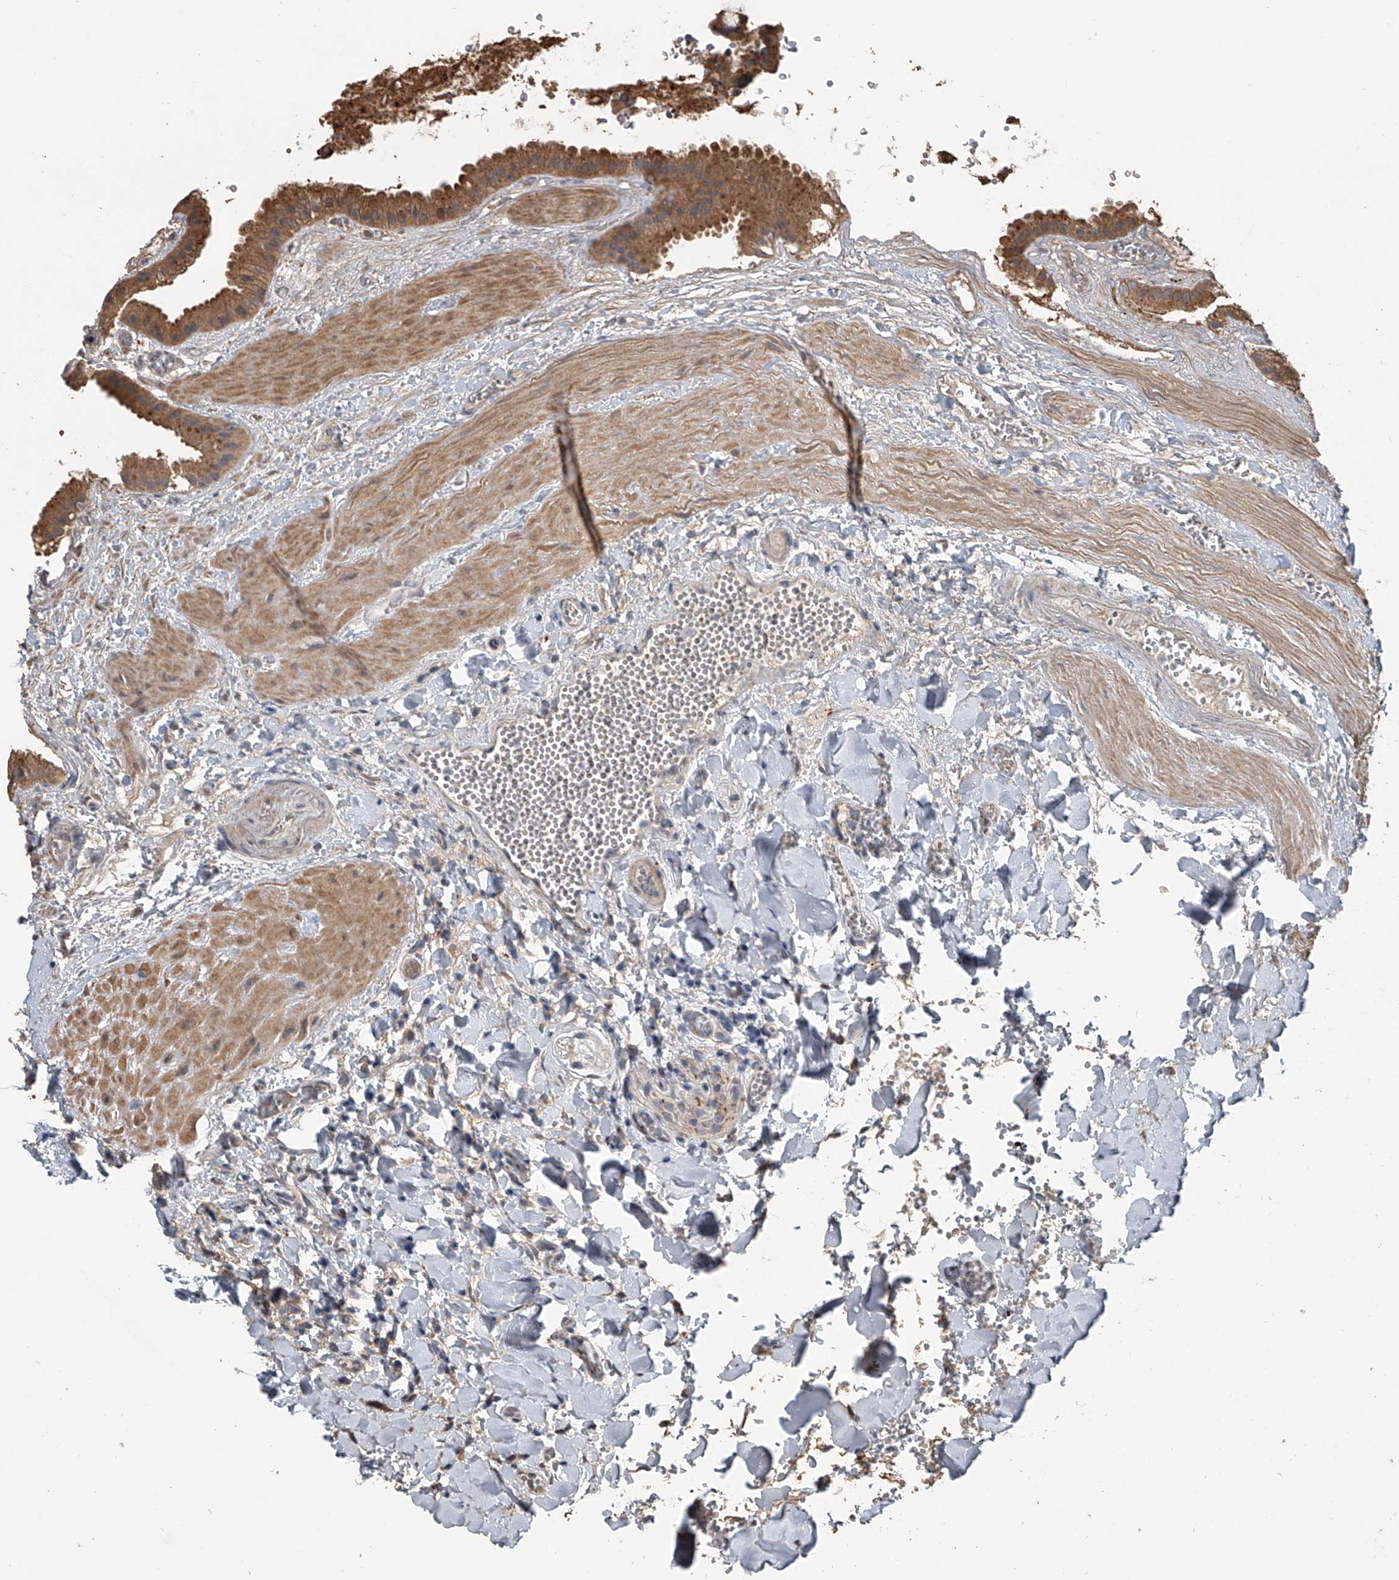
{"staining": {"intensity": "moderate", "quantity": ">75%", "location": "cytoplasmic/membranous"}, "tissue": "gallbladder", "cell_type": "Glandular cells", "image_type": "normal", "snomed": [{"axis": "morphology", "description": "Normal tissue, NOS"}, {"axis": "topography", "description": "Gallbladder"}], "caption": "Immunohistochemical staining of normal gallbladder exhibits moderate cytoplasmic/membranous protein expression in about >75% of glandular cells.", "gene": "DOCK9", "patient": {"sex": "male", "age": 55}}